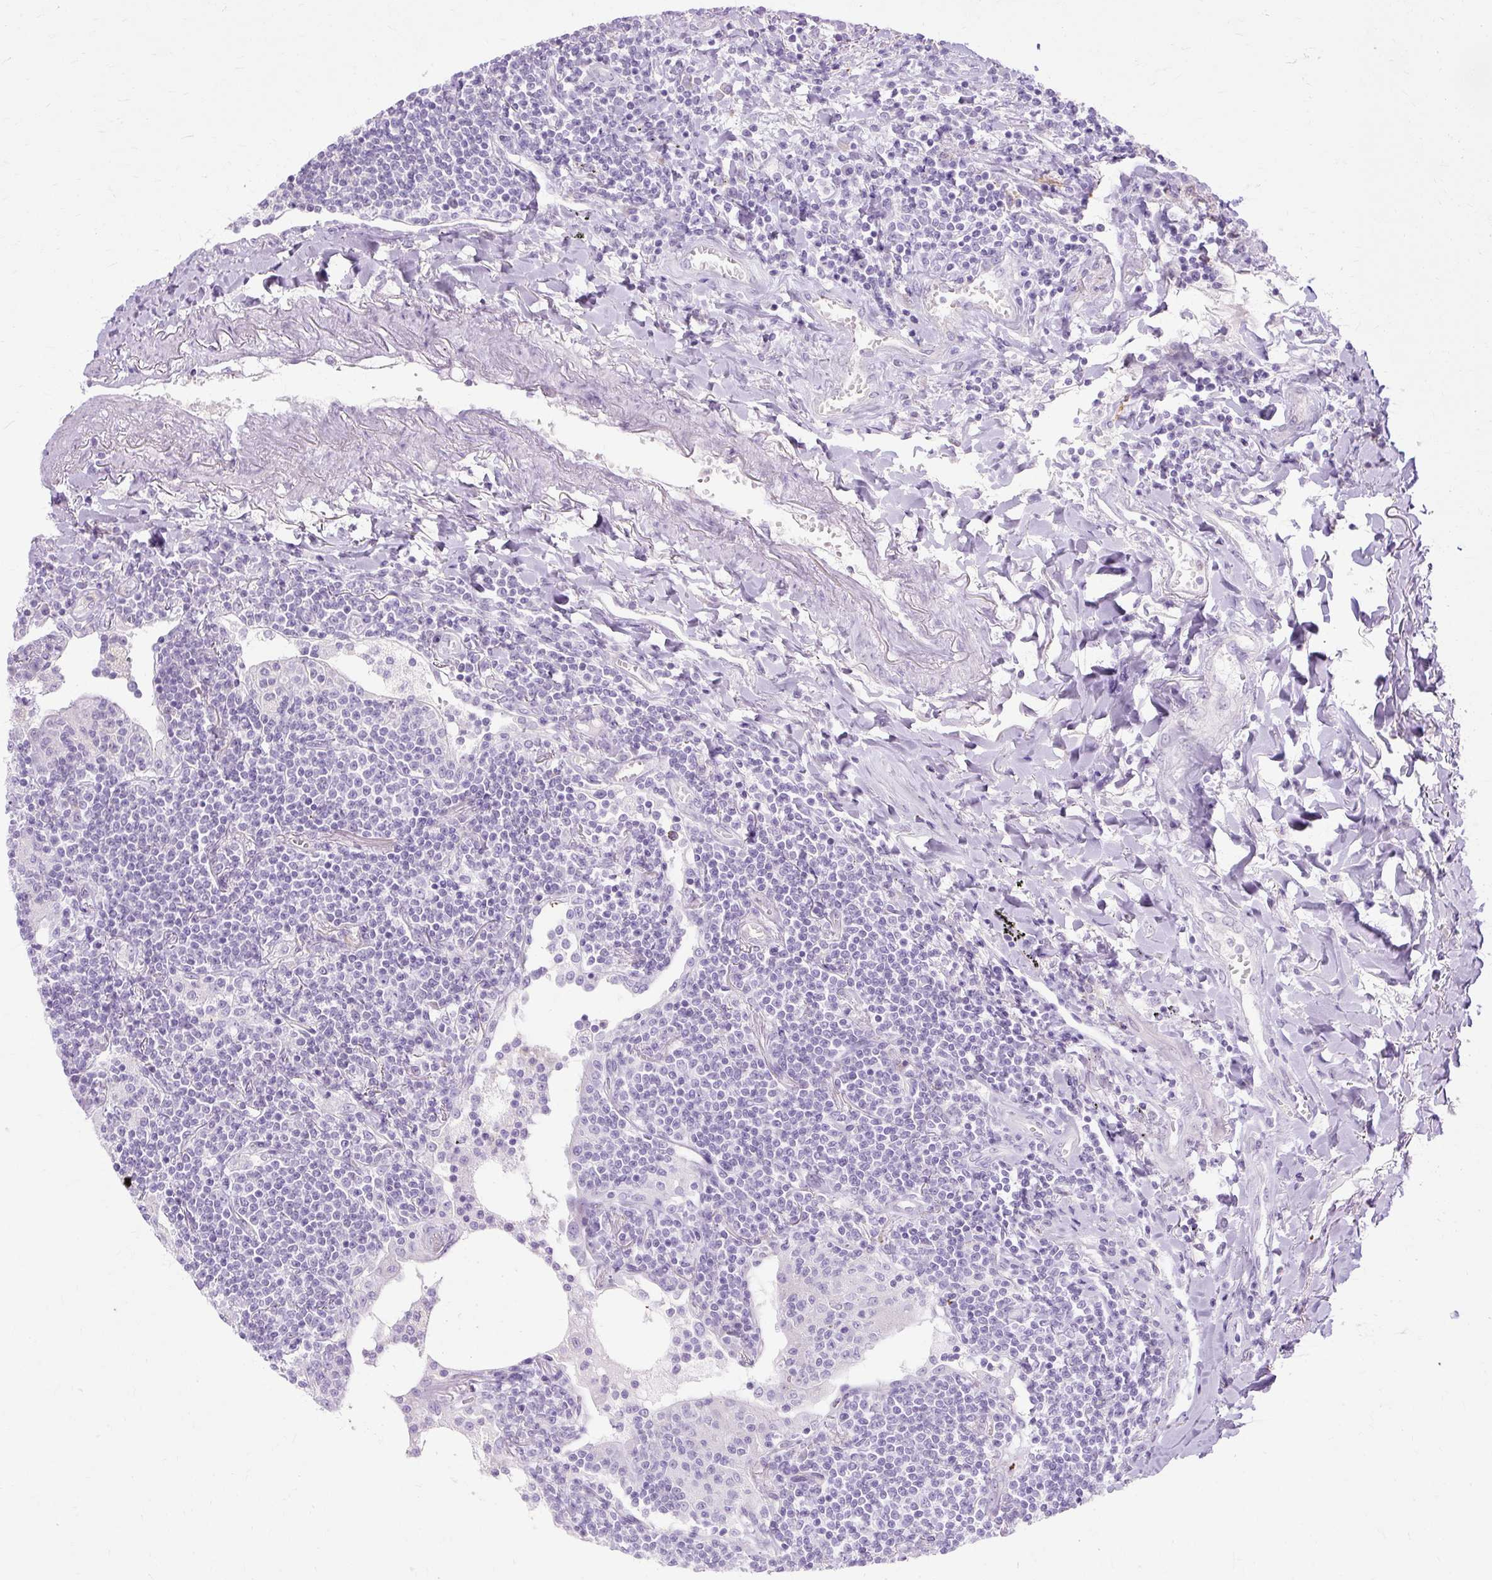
{"staining": {"intensity": "negative", "quantity": "none", "location": "none"}, "tissue": "lymphoma", "cell_type": "Tumor cells", "image_type": "cancer", "snomed": [{"axis": "morphology", "description": "Malignant lymphoma, non-Hodgkin's type, Low grade"}, {"axis": "topography", "description": "Lung"}], "caption": "High magnification brightfield microscopy of malignant lymphoma, non-Hodgkin's type (low-grade) stained with DAB (3,3'-diaminobenzidine) (brown) and counterstained with hematoxylin (blue): tumor cells show no significant positivity.", "gene": "HSD11B1", "patient": {"sex": "female", "age": 71}}